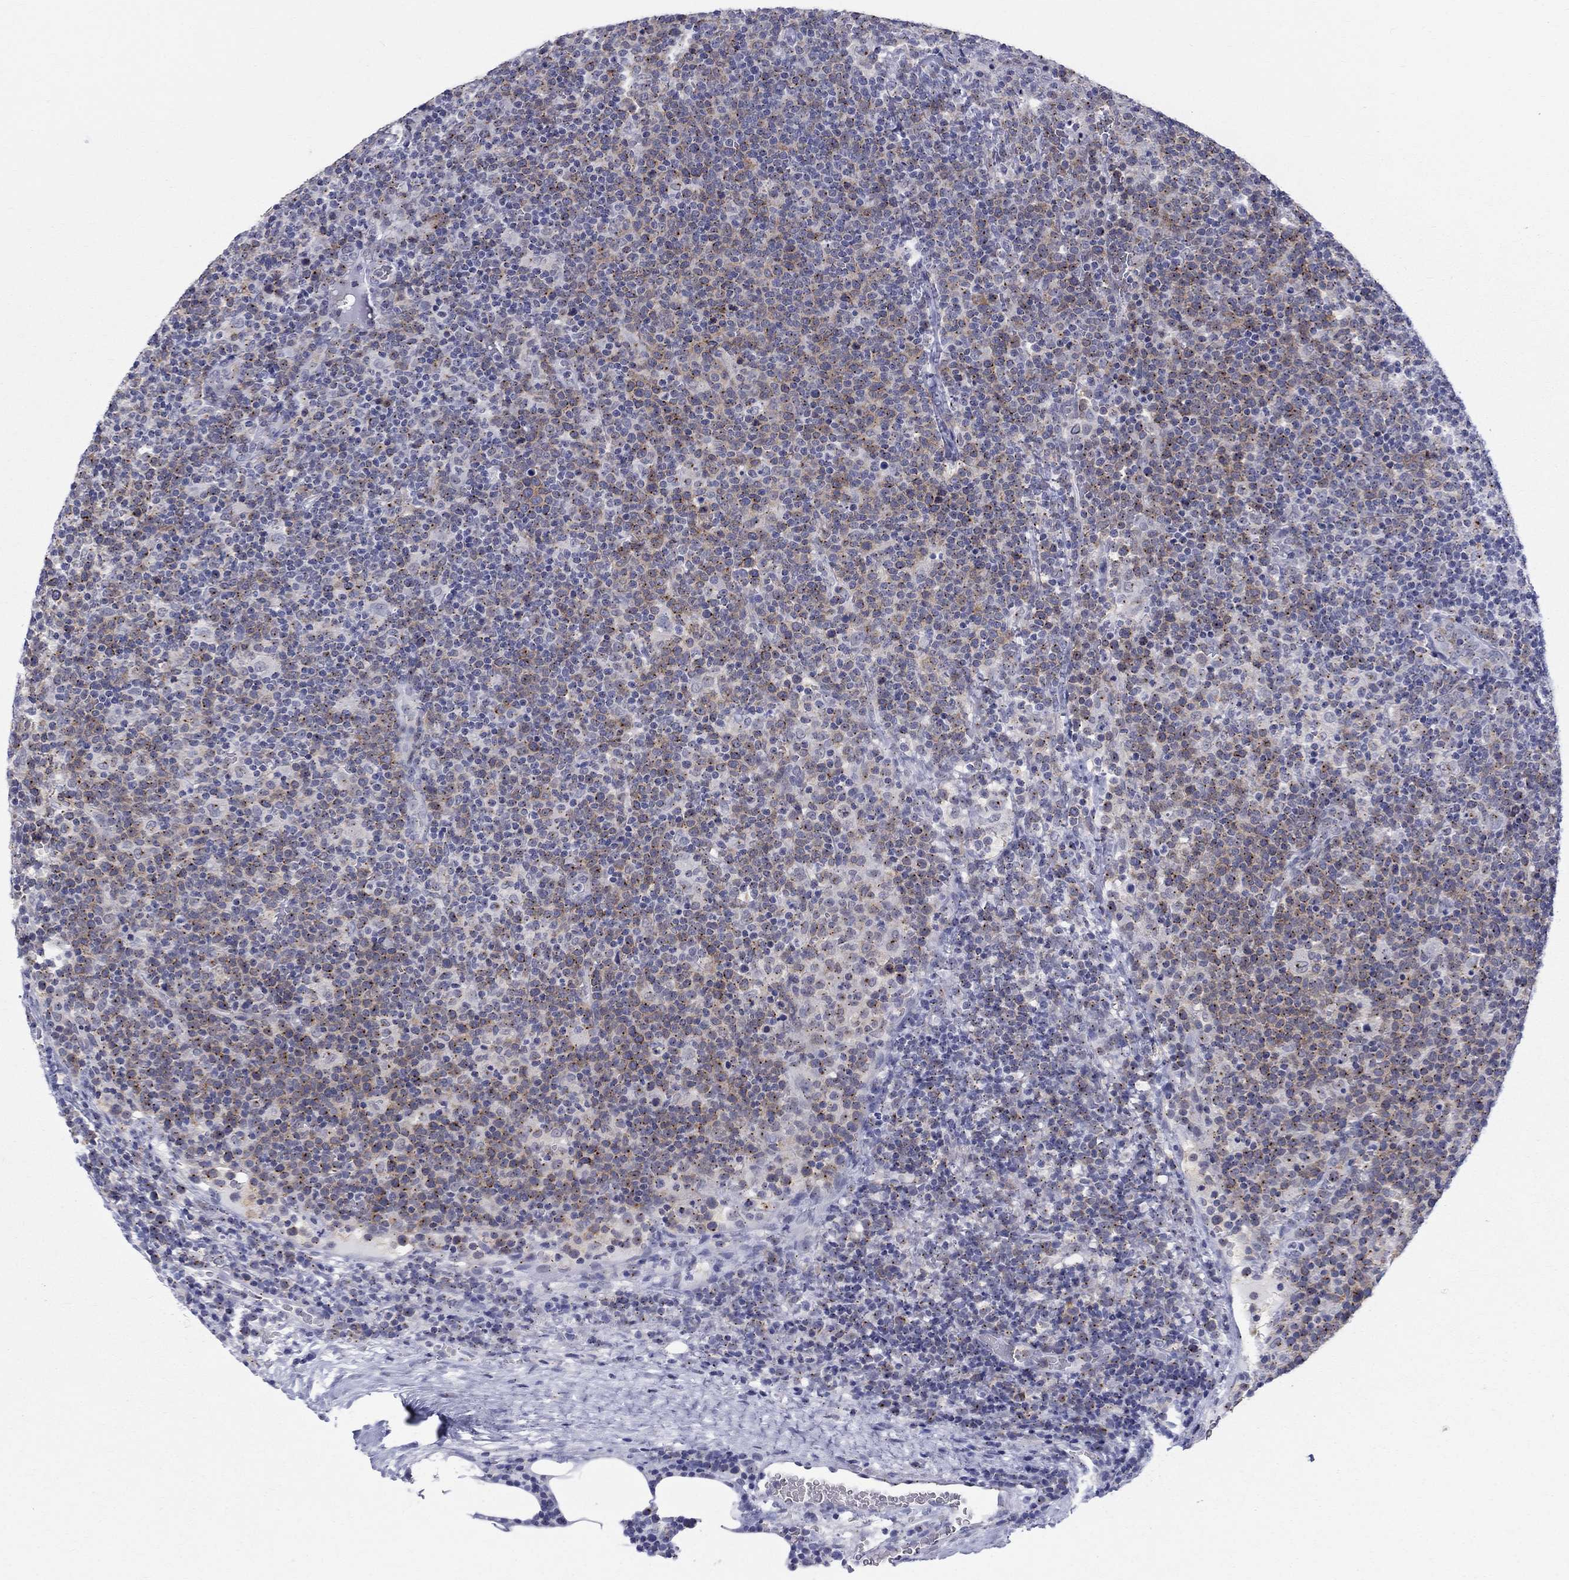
{"staining": {"intensity": "weak", "quantity": ">75%", "location": "cytoplasmic/membranous"}, "tissue": "lymphoma", "cell_type": "Tumor cells", "image_type": "cancer", "snomed": [{"axis": "morphology", "description": "Malignant lymphoma, non-Hodgkin's type, High grade"}, {"axis": "topography", "description": "Lymph node"}], "caption": "Protein expression analysis of malignant lymphoma, non-Hodgkin's type (high-grade) displays weak cytoplasmic/membranous positivity in approximately >75% of tumor cells.", "gene": "CEP43", "patient": {"sex": "male", "age": 61}}